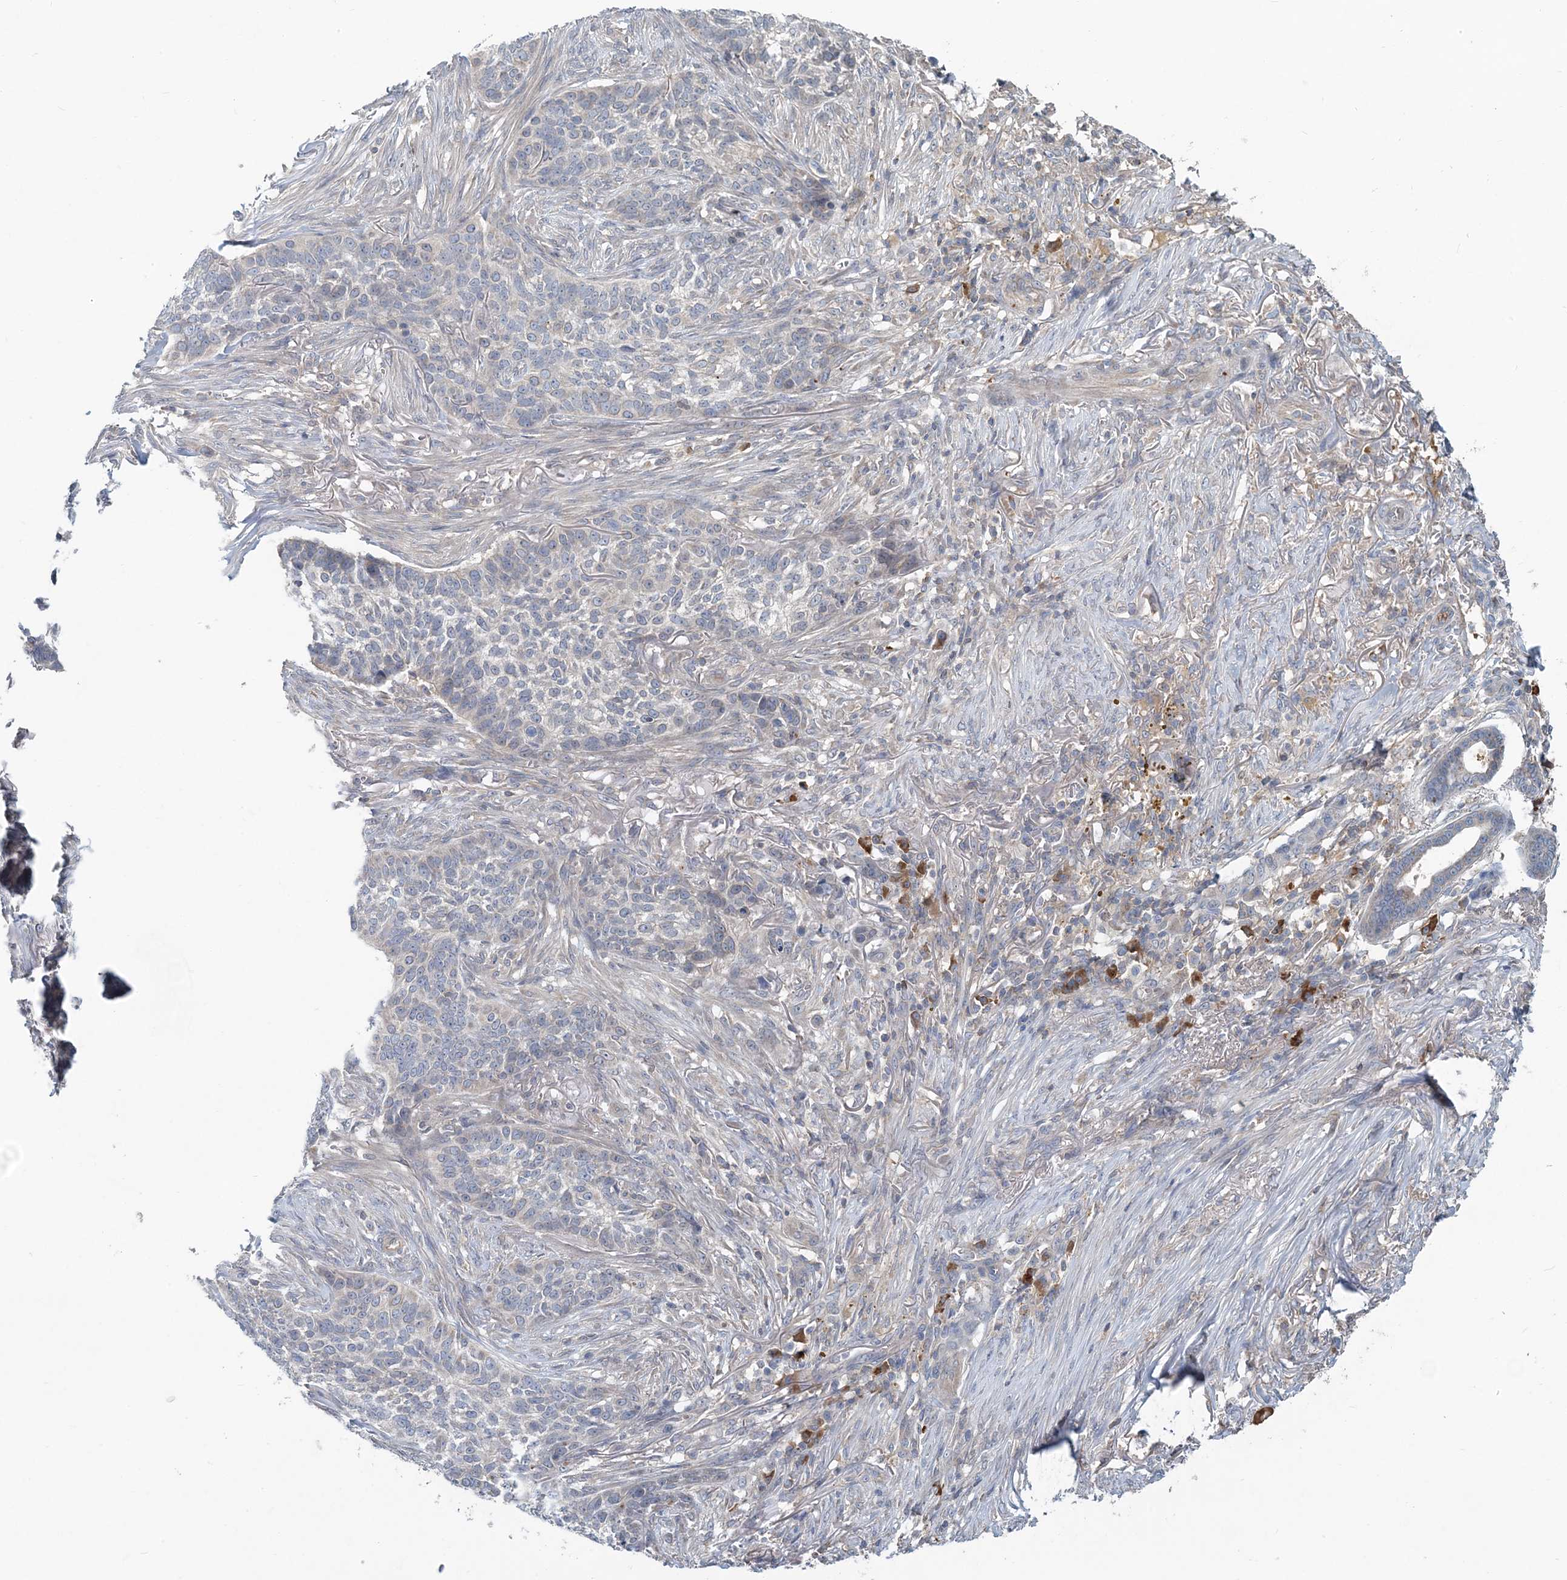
{"staining": {"intensity": "negative", "quantity": "none", "location": "none"}, "tissue": "skin cancer", "cell_type": "Tumor cells", "image_type": "cancer", "snomed": [{"axis": "morphology", "description": "Basal cell carcinoma"}, {"axis": "topography", "description": "Skin"}], "caption": "Immunohistochemical staining of human basal cell carcinoma (skin) shows no significant staining in tumor cells.", "gene": "RNF25", "patient": {"sex": "male", "age": 85}}